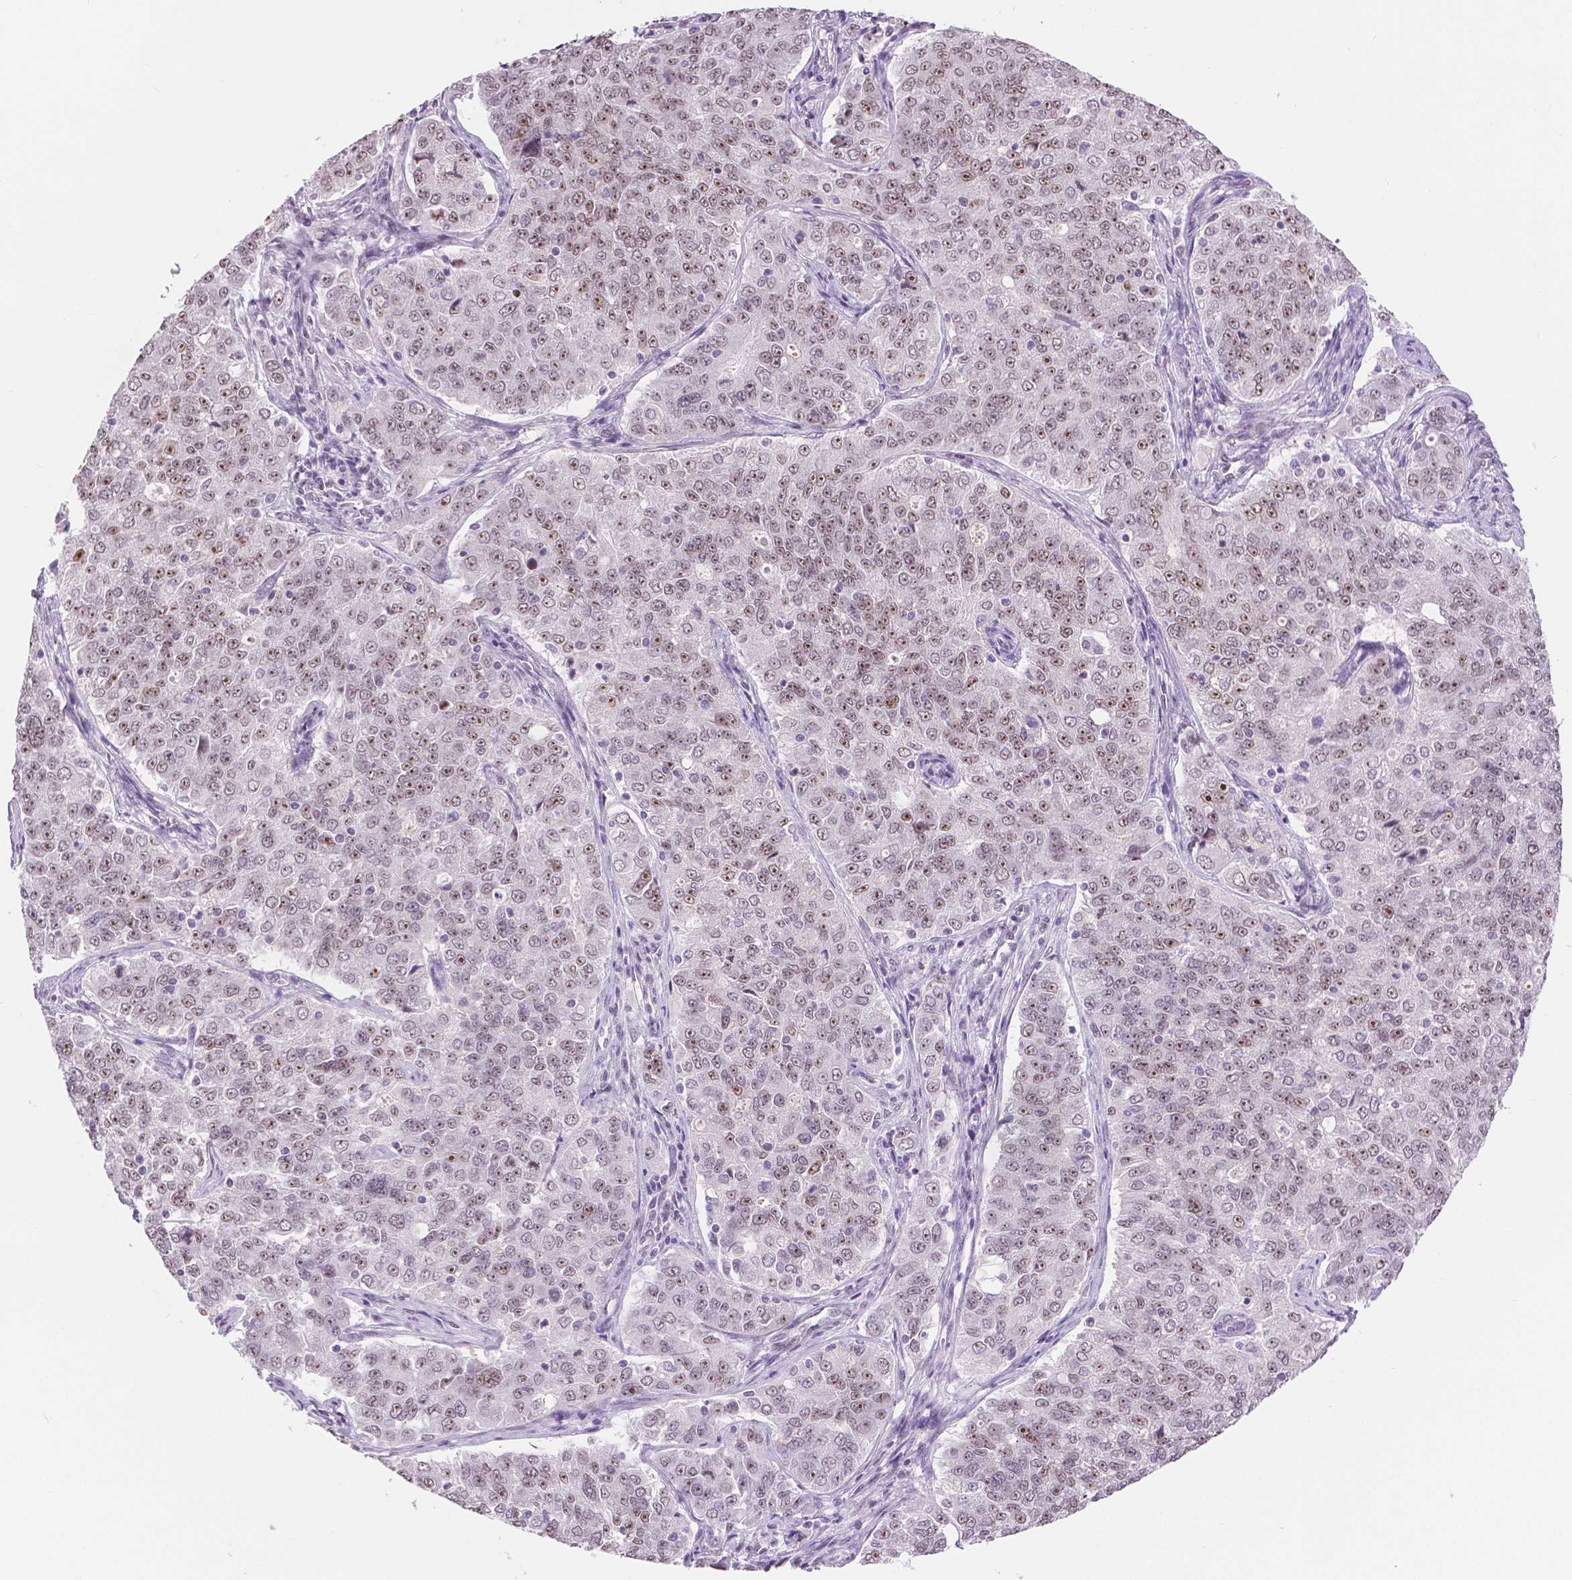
{"staining": {"intensity": "moderate", "quantity": ">75%", "location": "nuclear"}, "tissue": "endometrial cancer", "cell_type": "Tumor cells", "image_type": "cancer", "snomed": [{"axis": "morphology", "description": "Adenocarcinoma, NOS"}, {"axis": "topography", "description": "Endometrium"}], "caption": "Brown immunohistochemical staining in human adenocarcinoma (endometrial) displays moderate nuclear positivity in about >75% of tumor cells.", "gene": "NHP2", "patient": {"sex": "female", "age": 43}}